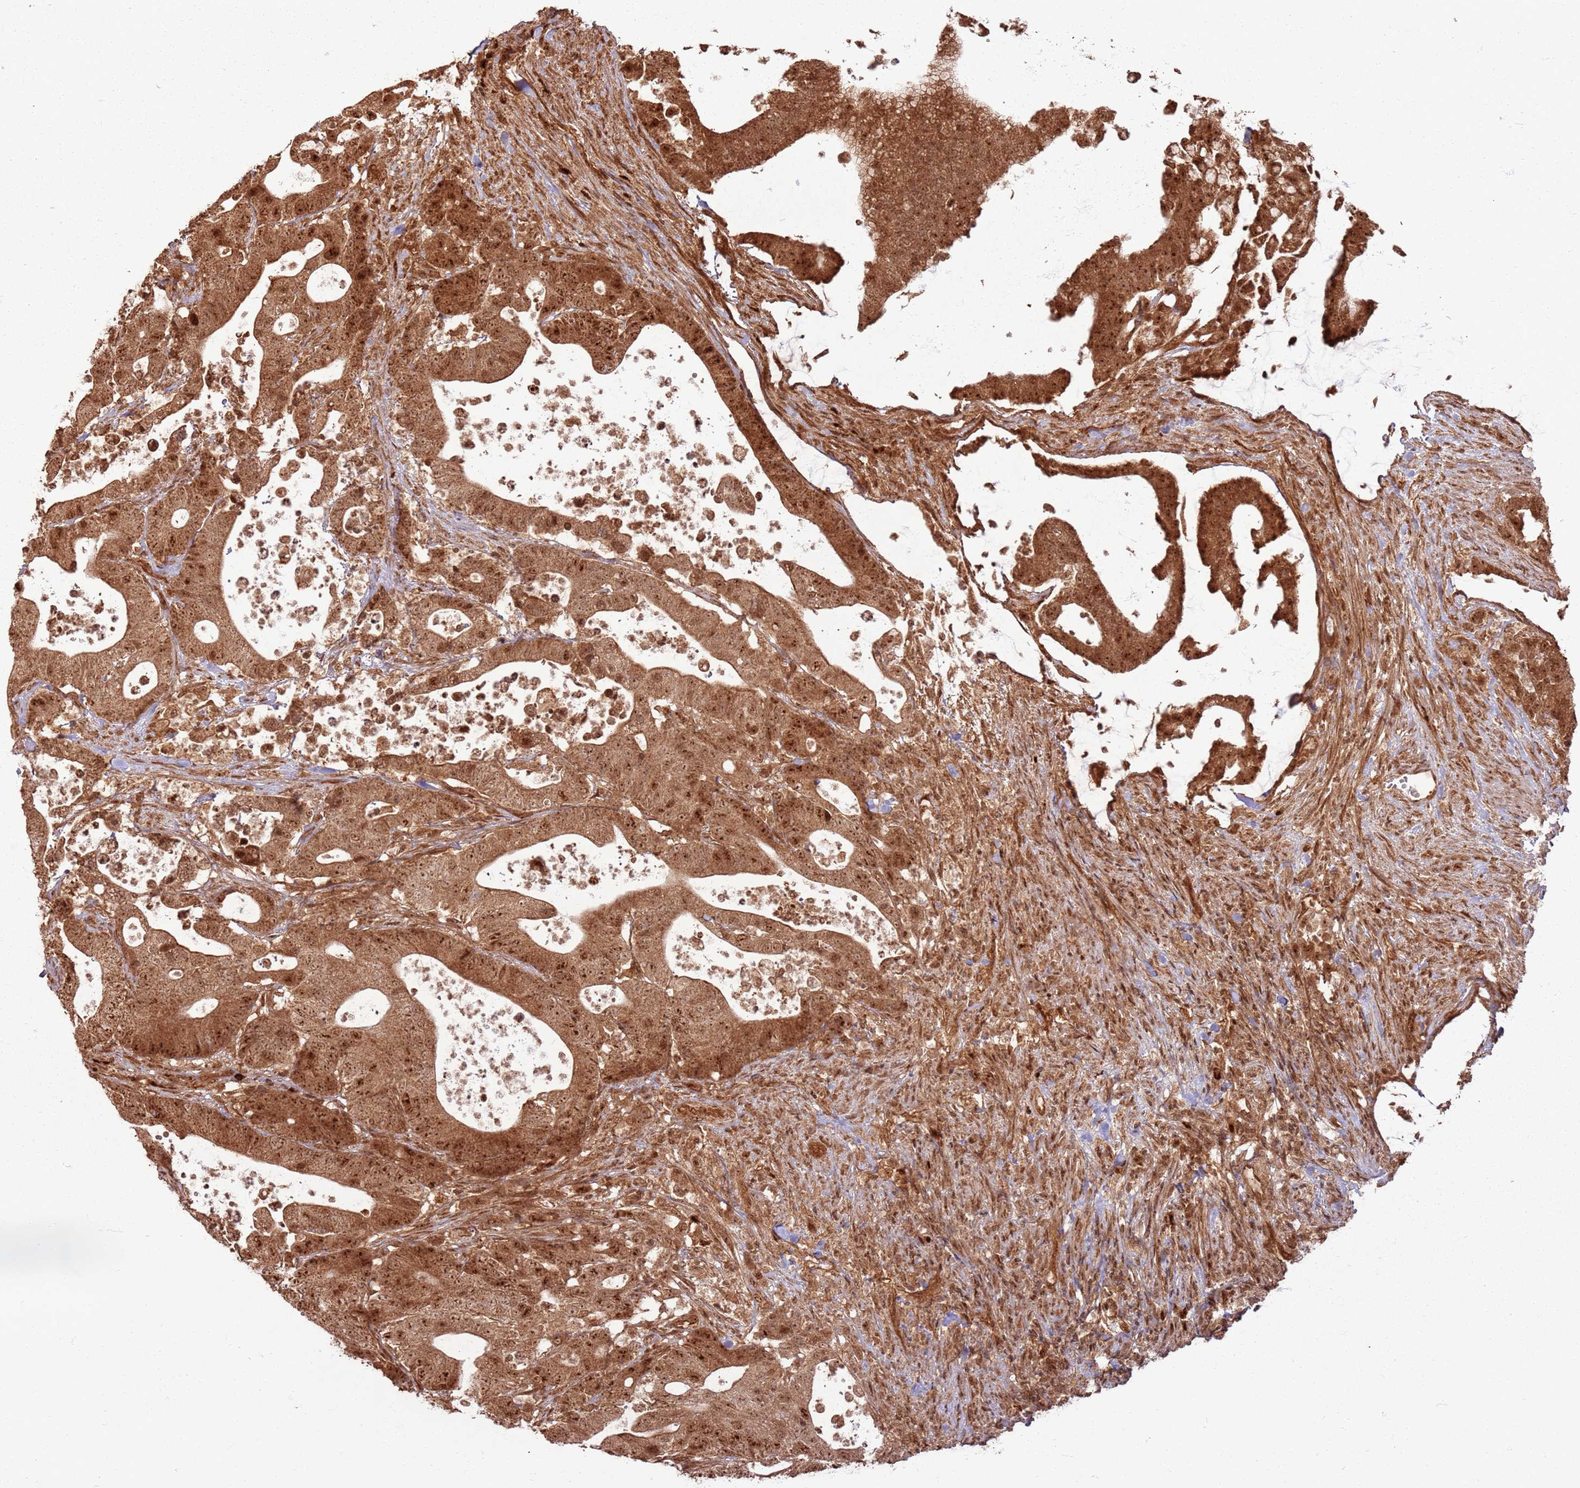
{"staining": {"intensity": "strong", "quantity": ">75%", "location": "cytoplasmic/membranous,nuclear"}, "tissue": "colorectal cancer", "cell_type": "Tumor cells", "image_type": "cancer", "snomed": [{"axis": "morphology", "description": "Adenocarcinoma, NOS"}, {"axis": "topography", "description": "Colon"}], "caption": "Strong cytoplasmic/membranous and nuclear positivity is seen in about >75% of tumor cells in adenocarcinoma (colorectal). (DAB (3,3'-diaminobenzidine) IHC, brown staining for protein, blue staining for nuclei).", "gene": "TBC1D13", "patient": {"sex": "female", "age": 84}}